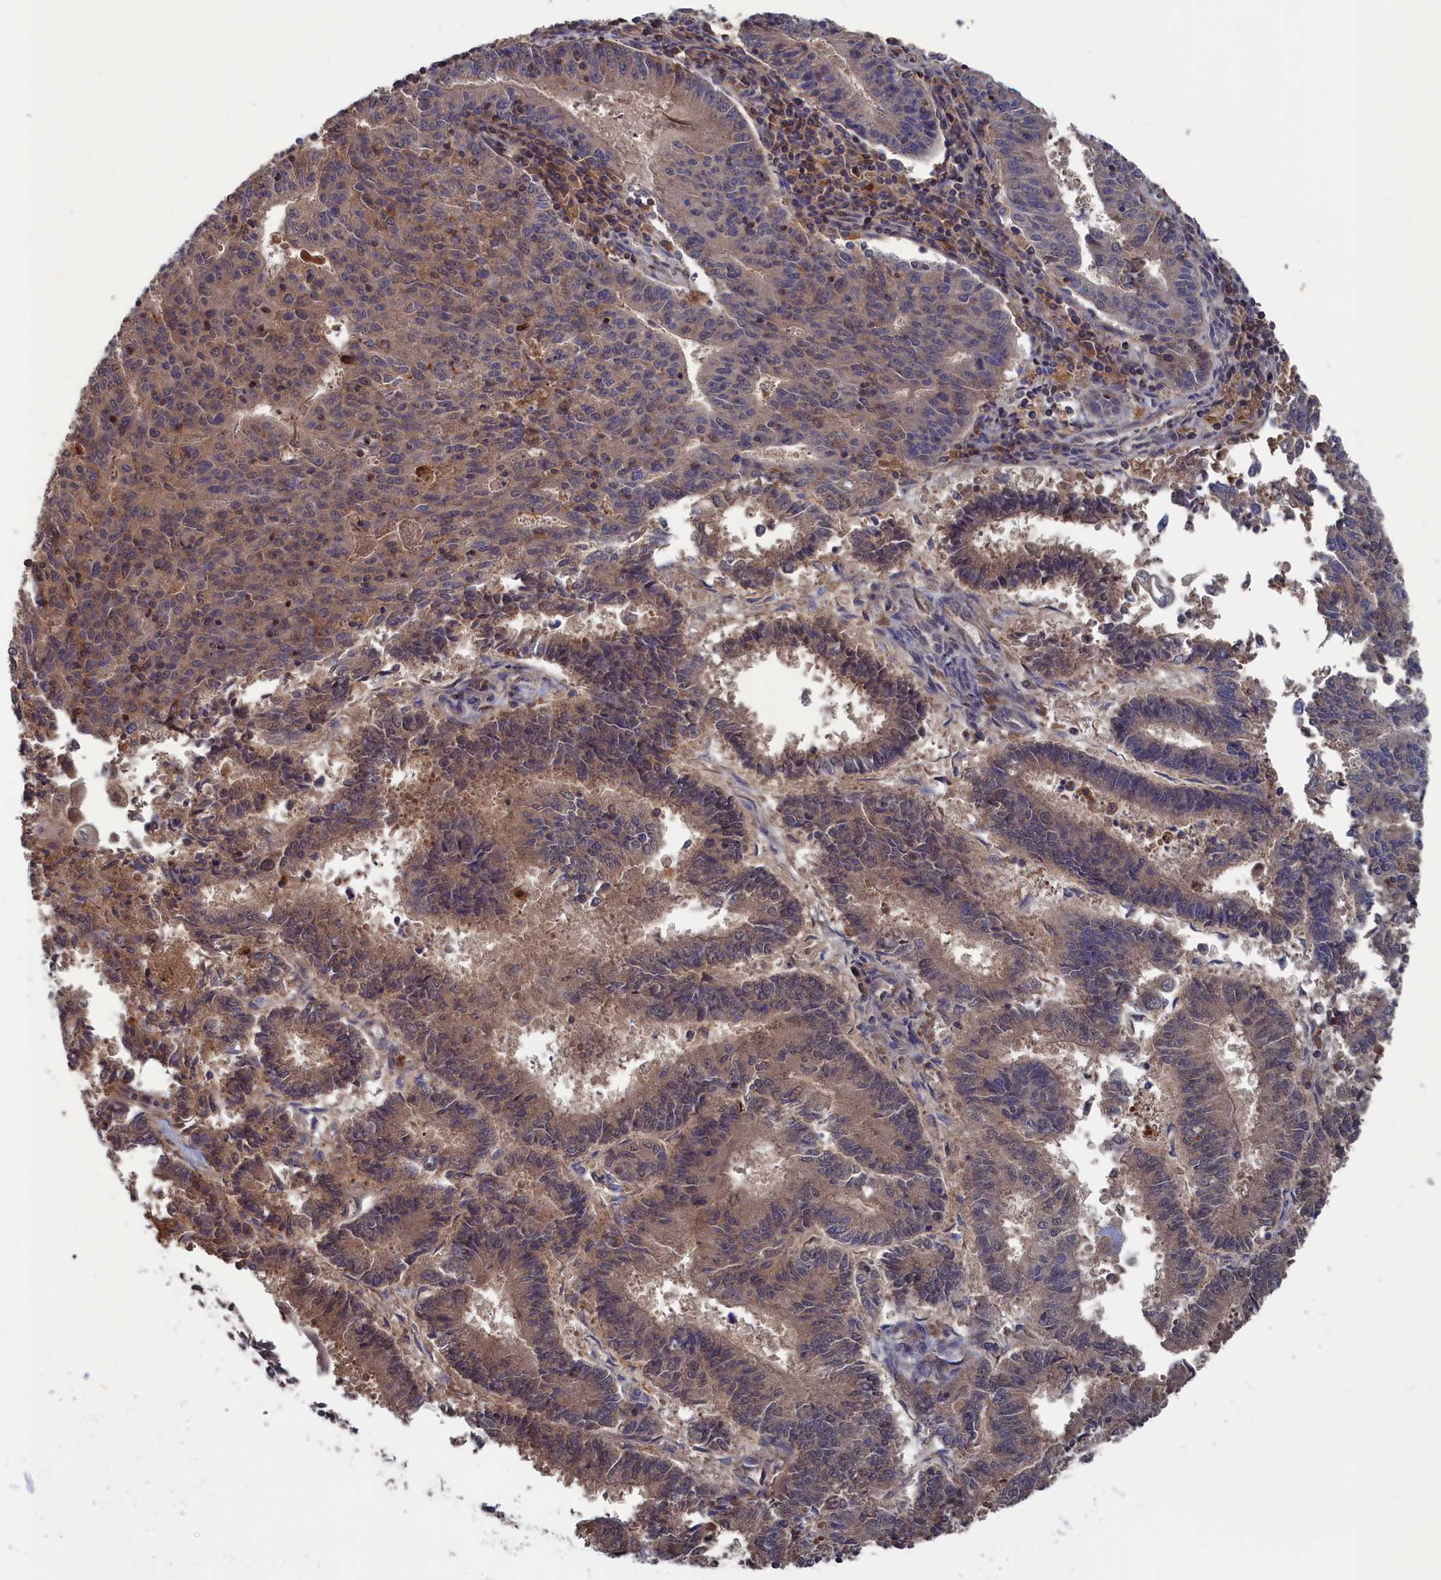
{"staining": {"intensity": "moderate", "quantity": "<25%", "location": "cytoplasmic/membranous"}, "tissue": "endometrial cancer", "cell_type": "Tumor cells", "image_type": "cancer", "snomed": [{"axis": "morphology", "description": "Adenocarcinoma, NOS"}, {"axis": "topography", "description": "Endometrium"}], "caption": "DAB (3,3'-diaminobenzidine) immunohistochemical staining of endometrial cancer (adenocarcinoma) reveals moderate cytoplasmic/membranous protein expression in about <25% of tumor cells.", "gene": "PLA2G15", "patient": {"sex": "female", "age": 59}}